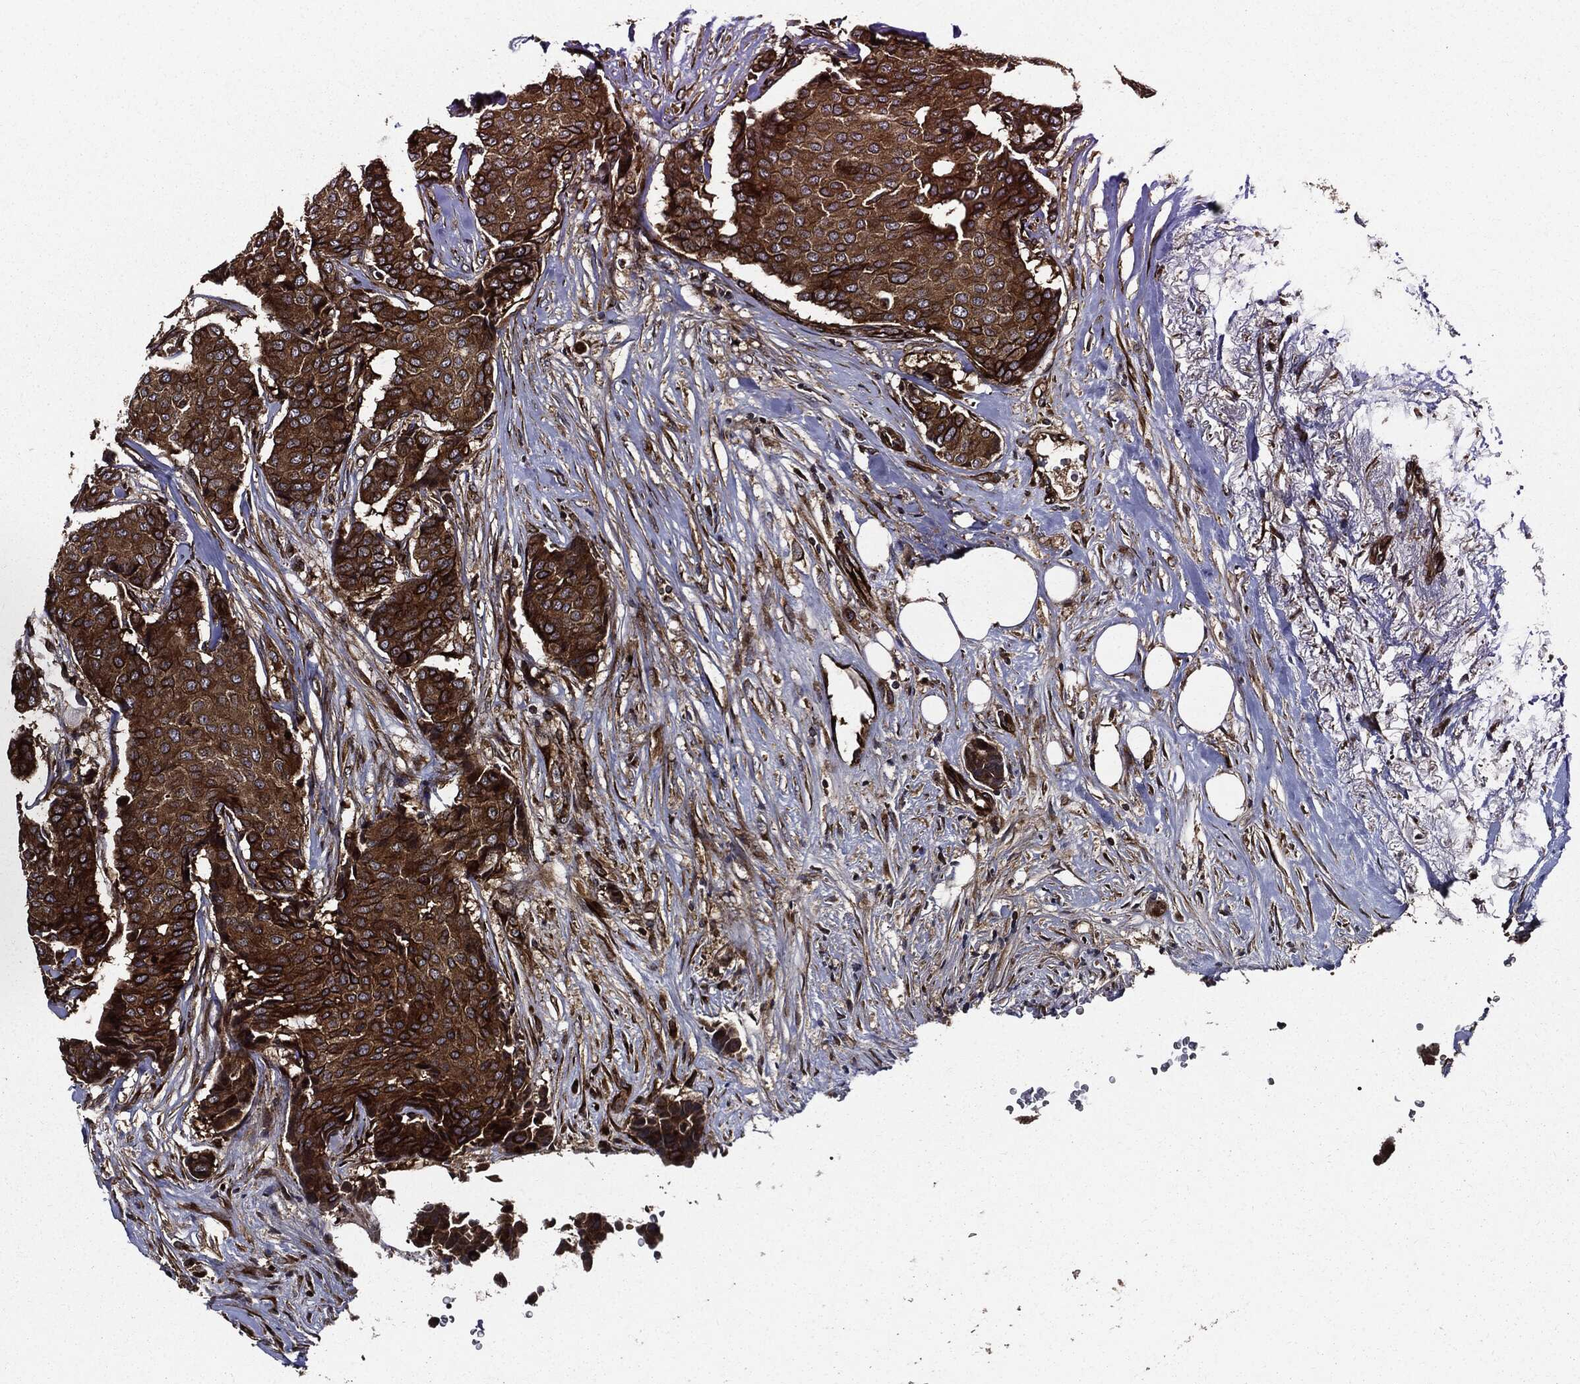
{"staining": {"intensity": "strong", "quantity": ">75%", "location": "cytoplasmic/membranous"}, "tissue": "breast cancer", "cell_type": "Tumor cells", "image_type": "cancer", "snomed": [{"axis": "morphology", "description": "Duct carcinoma"}, {"axis": "topography", "description": "Breast"}], "caption": "Tumor cells show high levels of strong cytoplasmic/membranous staining in approximately >75% of cells in intraductal carcinoma (breast).", "gene": "HTT", "patient": {"sex": "female", "age": 75}}